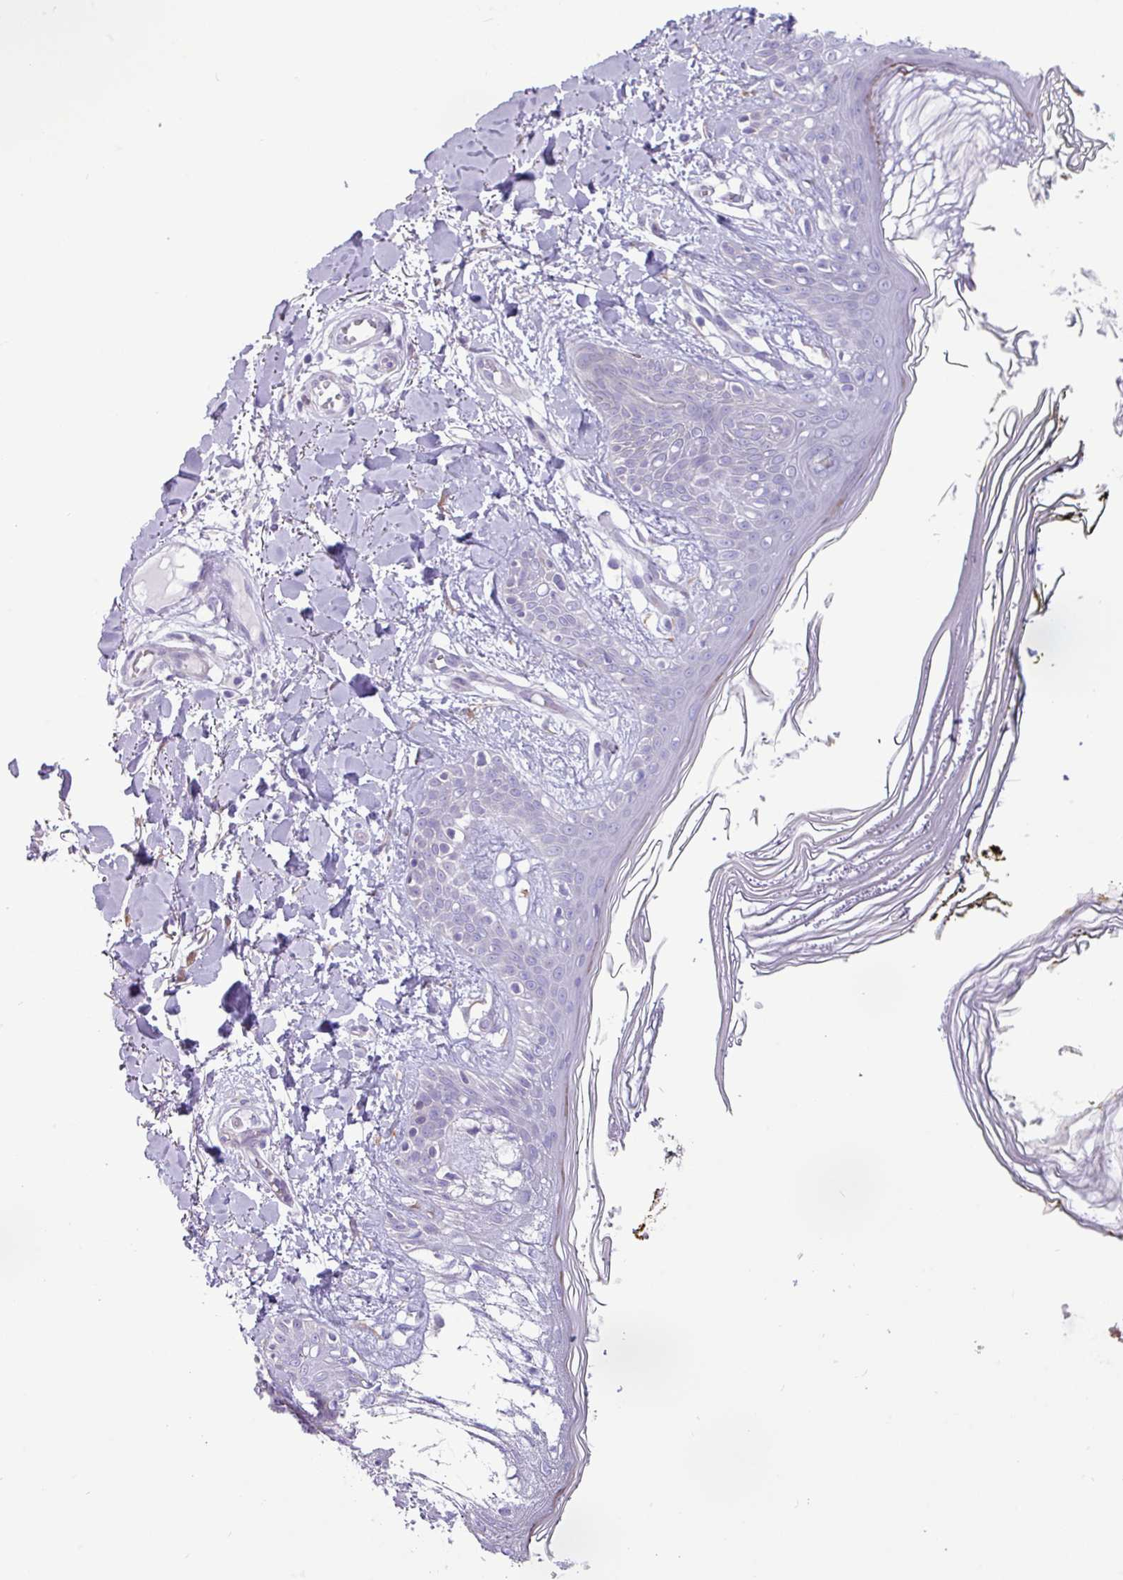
{"staining": {"intensity": "negative", "quantity": "none", "location": "none"}, "tissue": "skin", "cell_type": "Fibroblasts", "image_type": "normal", "snomed": [{"axis": "morphology", "description": "Normal tissue, NOS"}, {"axis": "topography", "description": "Skin"}], "caption": "Skin stained for a protein using immunohistochemistry displays no staining fibroblasts.", "gene": "SLC38A1", "patient": {"sex": "female", "age": 34}}